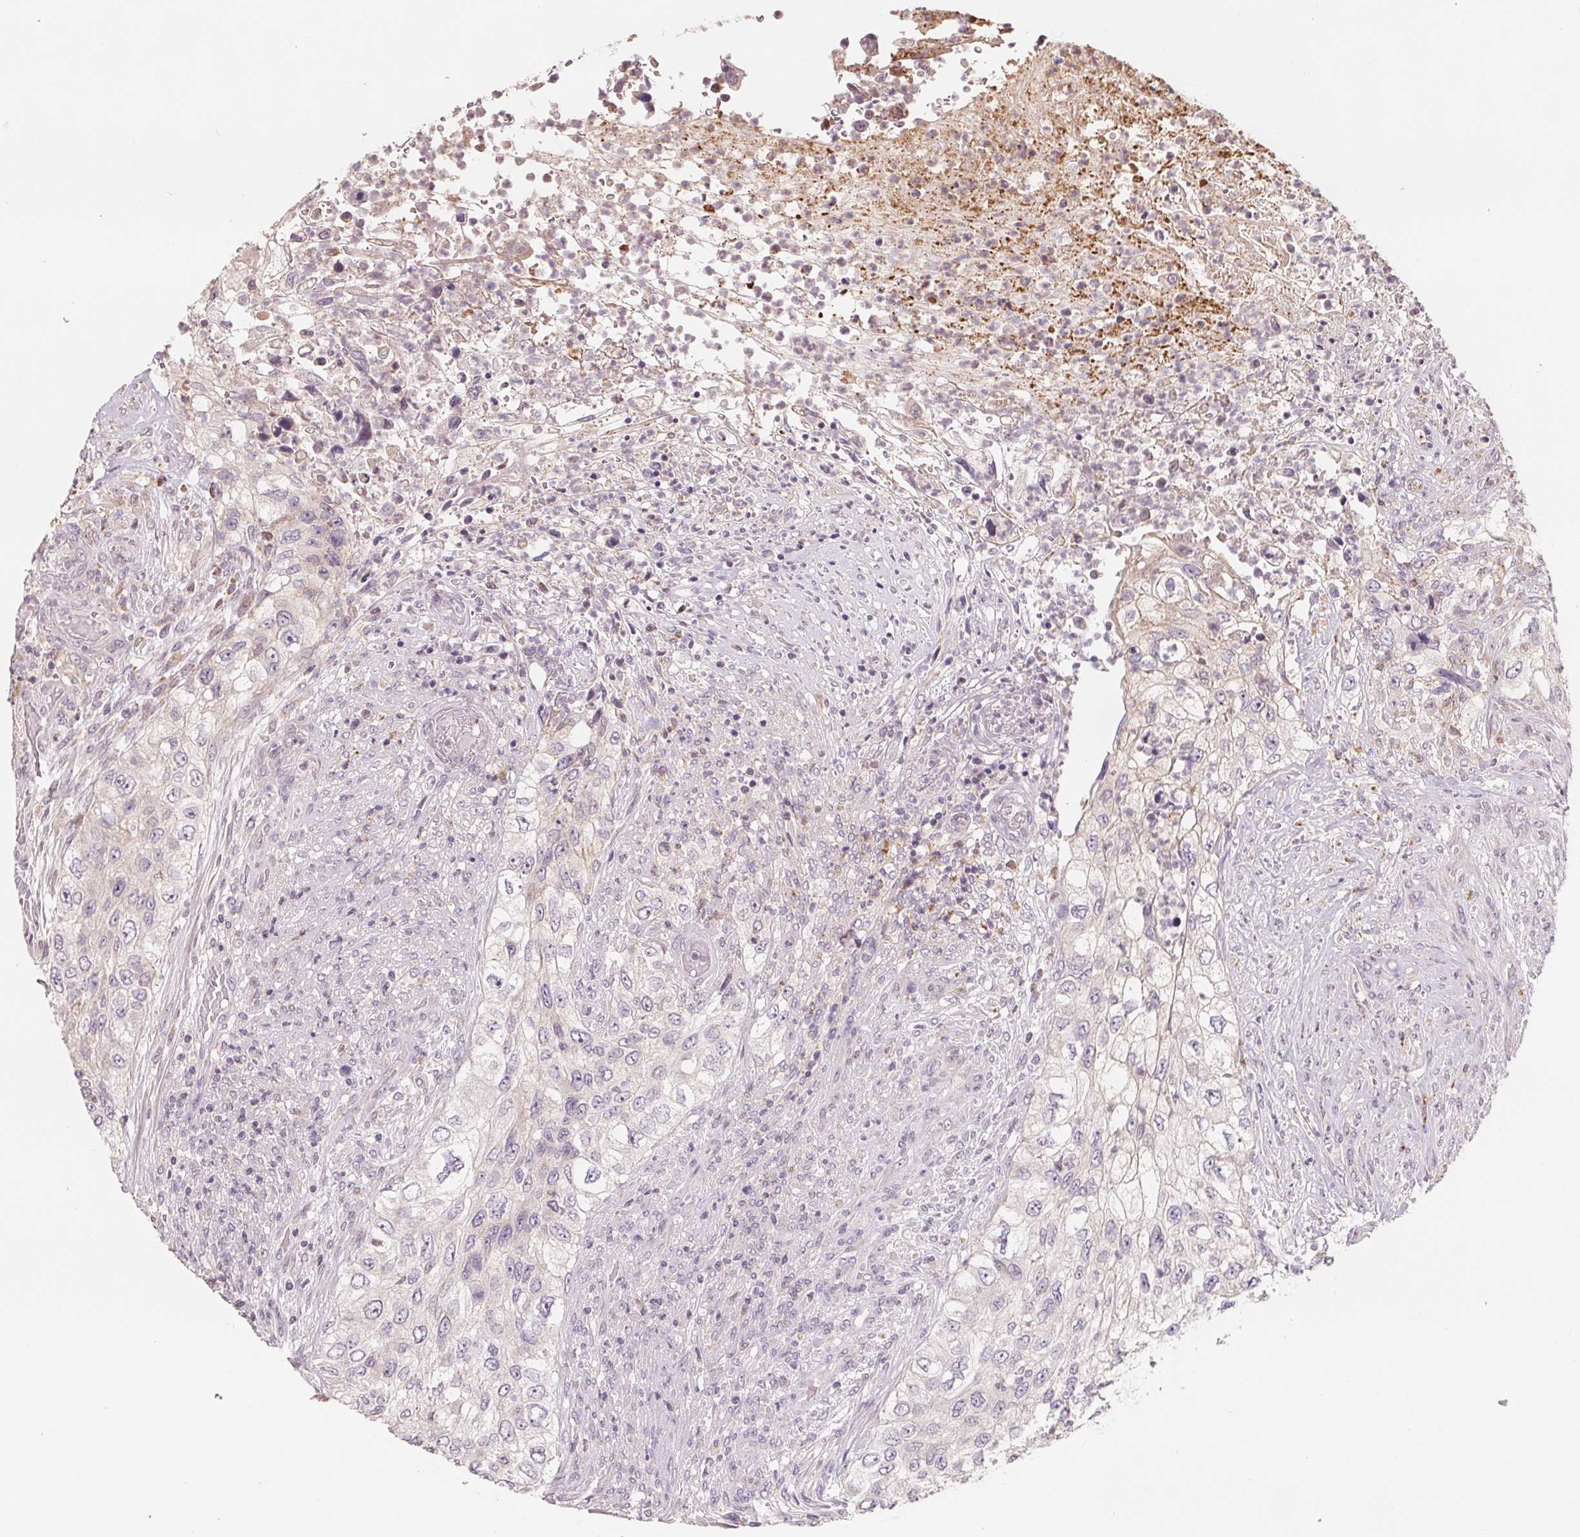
{"staining": {"intensity": "negative", "quantity": "none", "location": "none"}, "tissue": "urothelial cancer", "cell_type": "Tumor cells", "image_type": "cancer", "snomed": [{"axis": "morphology", "description": "Urothelial carcinoma, High grade"}, {"axis": "topography", "description": "Urinary bladder"}], "caption": "Tumor cells are negative for protein expression in human urothelial carcinoma (high-grade).", "gene": "VTCN1", "patient": {"sex": "female", "age": 60}}